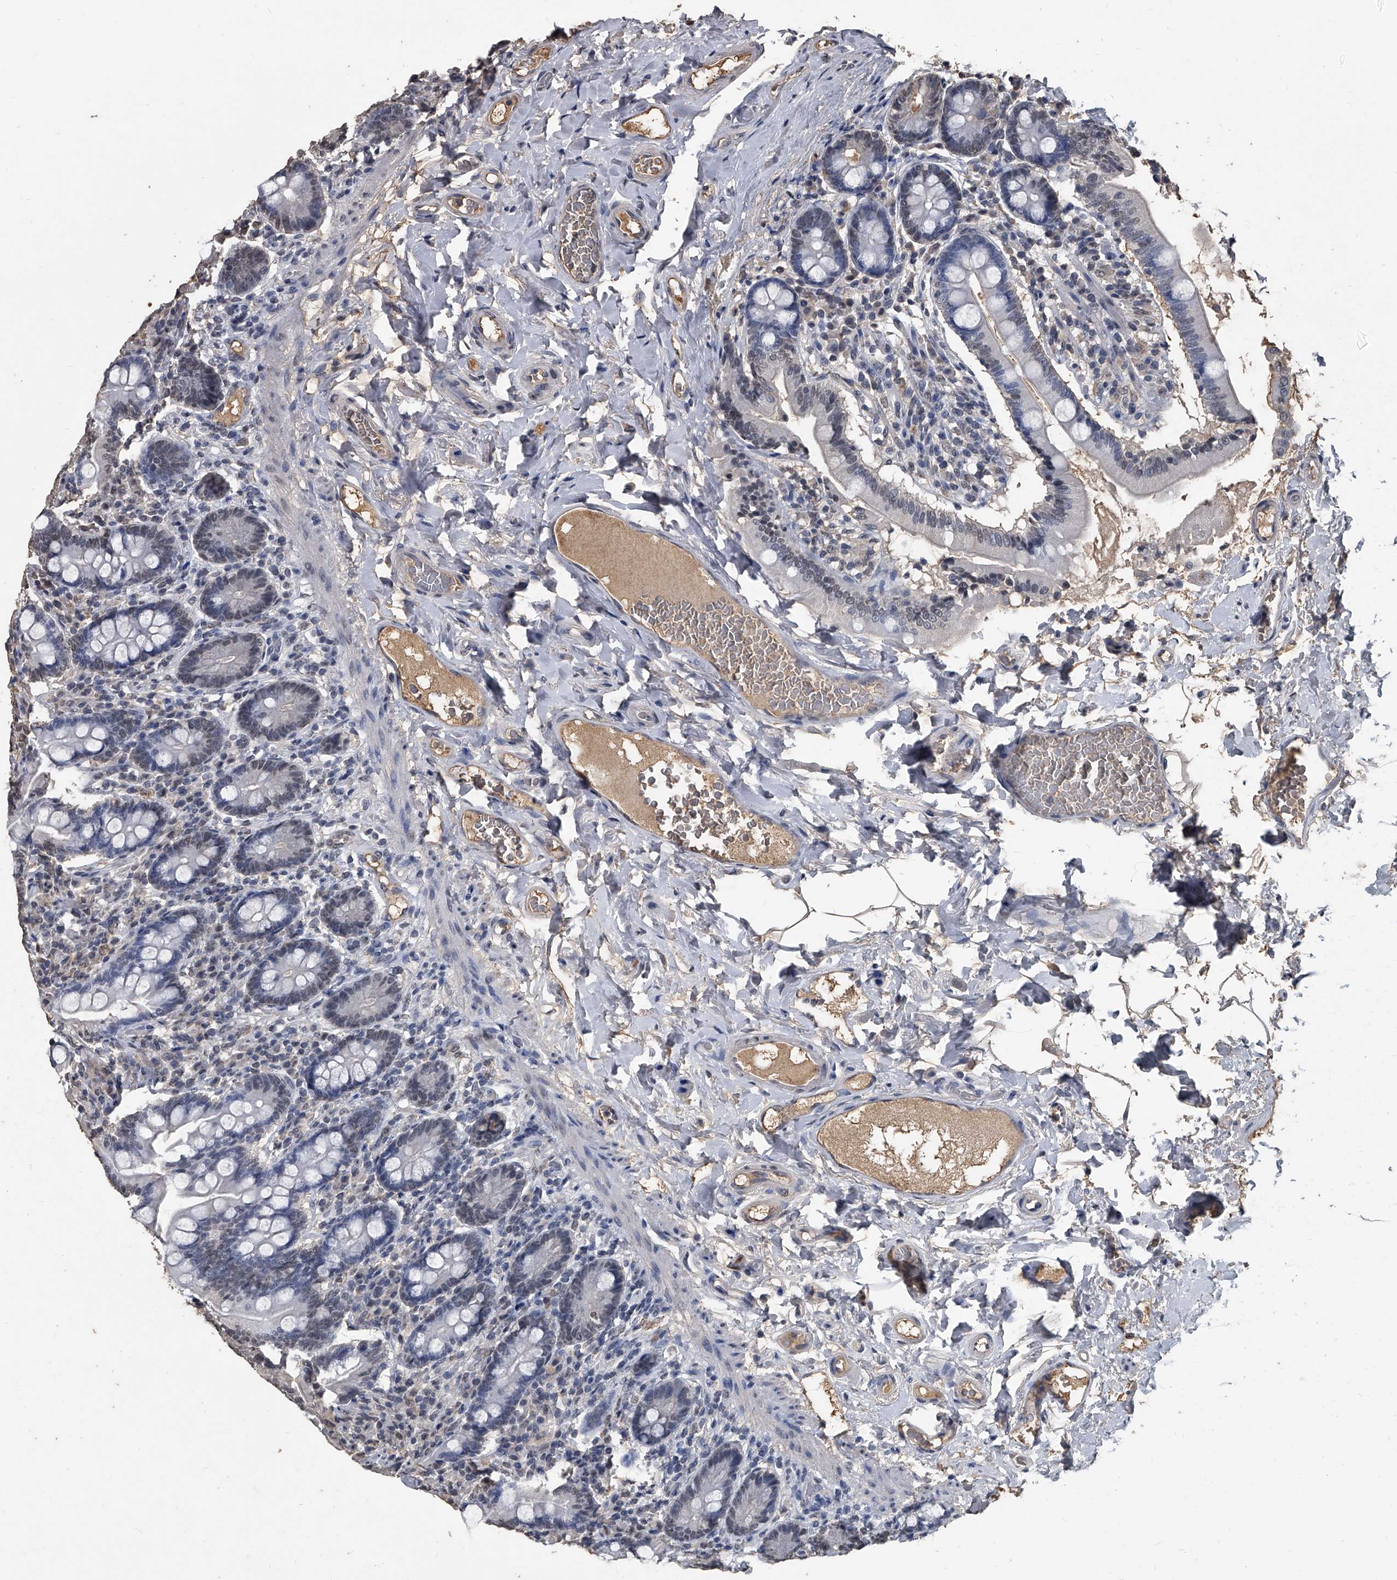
{"staining": {"intensity": "weak", "quantity": "25%-75%", "location": "nuclear"}, "tissue": "small intestine", "cell_type": "Glandular cells", "image_type": "normal", "snomed": [{"axis": "morphology", "description": "Normal tissue, NOS"}, {"axis": "topography", "description": "Small intestine"}], "caption": "A micrograph showing weak nuclear positivity in about 25%-75% of glandular cells in normal small intestine, as visualized by brown immunohistochemical staining.", "gene": "MATR3", "patient": {"sex": "female", "age": 64}}